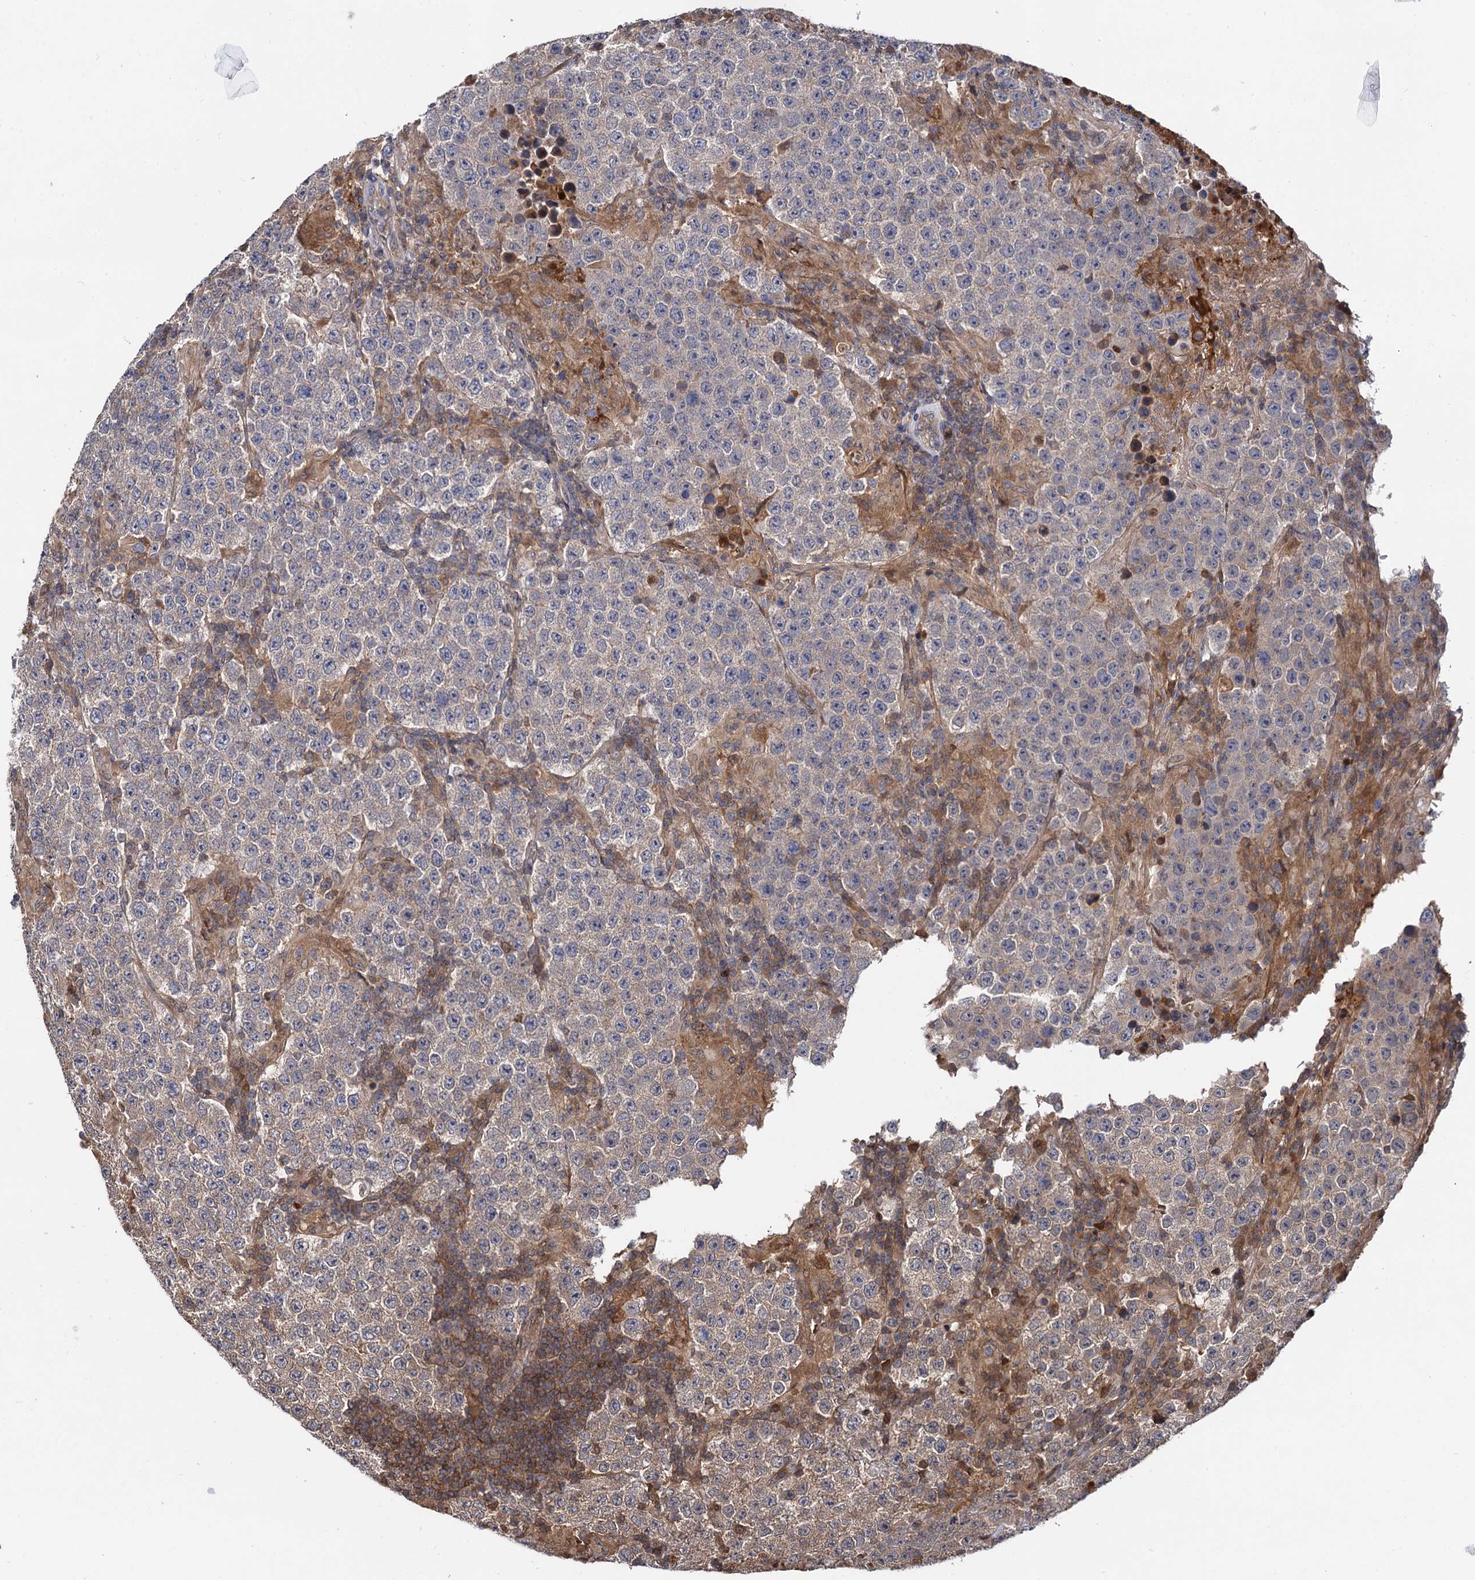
{"staining": {"intensity": "weak", "quantity": "<25%", "location": "cytoplasmic/membranous"}, "tissue": "testis cancer", "cell_type": "Tumor cells", "image_type": "cancer", "snomed": [{"axis": "morphology", "description": "Normal tissue, NOS"}, {"axis": "morphology", "description": "Urothelial carcinoma, High grade"}, {"axis": "morphology", "description": "Seminoma, NOS"}, {"axis": "morphology", "description": "Carcinoma, Embryonal, NOS"}, {"axis": "topography", "description": "Urinary bladder"}, {"axis": "topography", "description": "Testis"}], "caption": "Immunohistochemistry (IHC) histopathology image of testis embryonal carcinoma stained for a protein (brown), which exhibits no positivity in tumor cells. (DAB (3,3'-diaminobenzidine) immunohistochemistry visualized using brightfield microscopy, high magnification).", "gene": "SELENOP", "patient": {"sex": "male", "age": 41}}